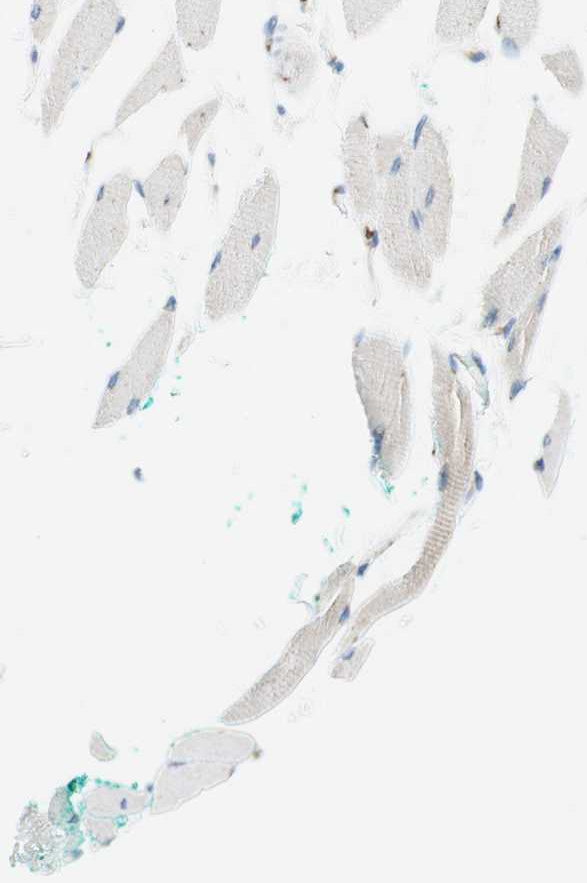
{"staining": {"intensity": "negative", "quantity": "none", "location": "none"}, "tissue": "skeletal muscle", "cell_type": "Myocytes", "image_type": "normal", "snomed": [{"axis": "morphology", "description": "Normal tissue, NOS"}, {"axis": "topography", "description": "Skeletal muscle"}, {"axis": "topography", "description": "Oral tissue"}, {"axis": "topography", "description": "Peripheral nerve tissue"}], "caption": "Protein analysis of normal skeletal muscle demonstrates no significant expression in myocytes.", "gene": "GOLGB1", "patient": {"sex": "female", "age": 84}}